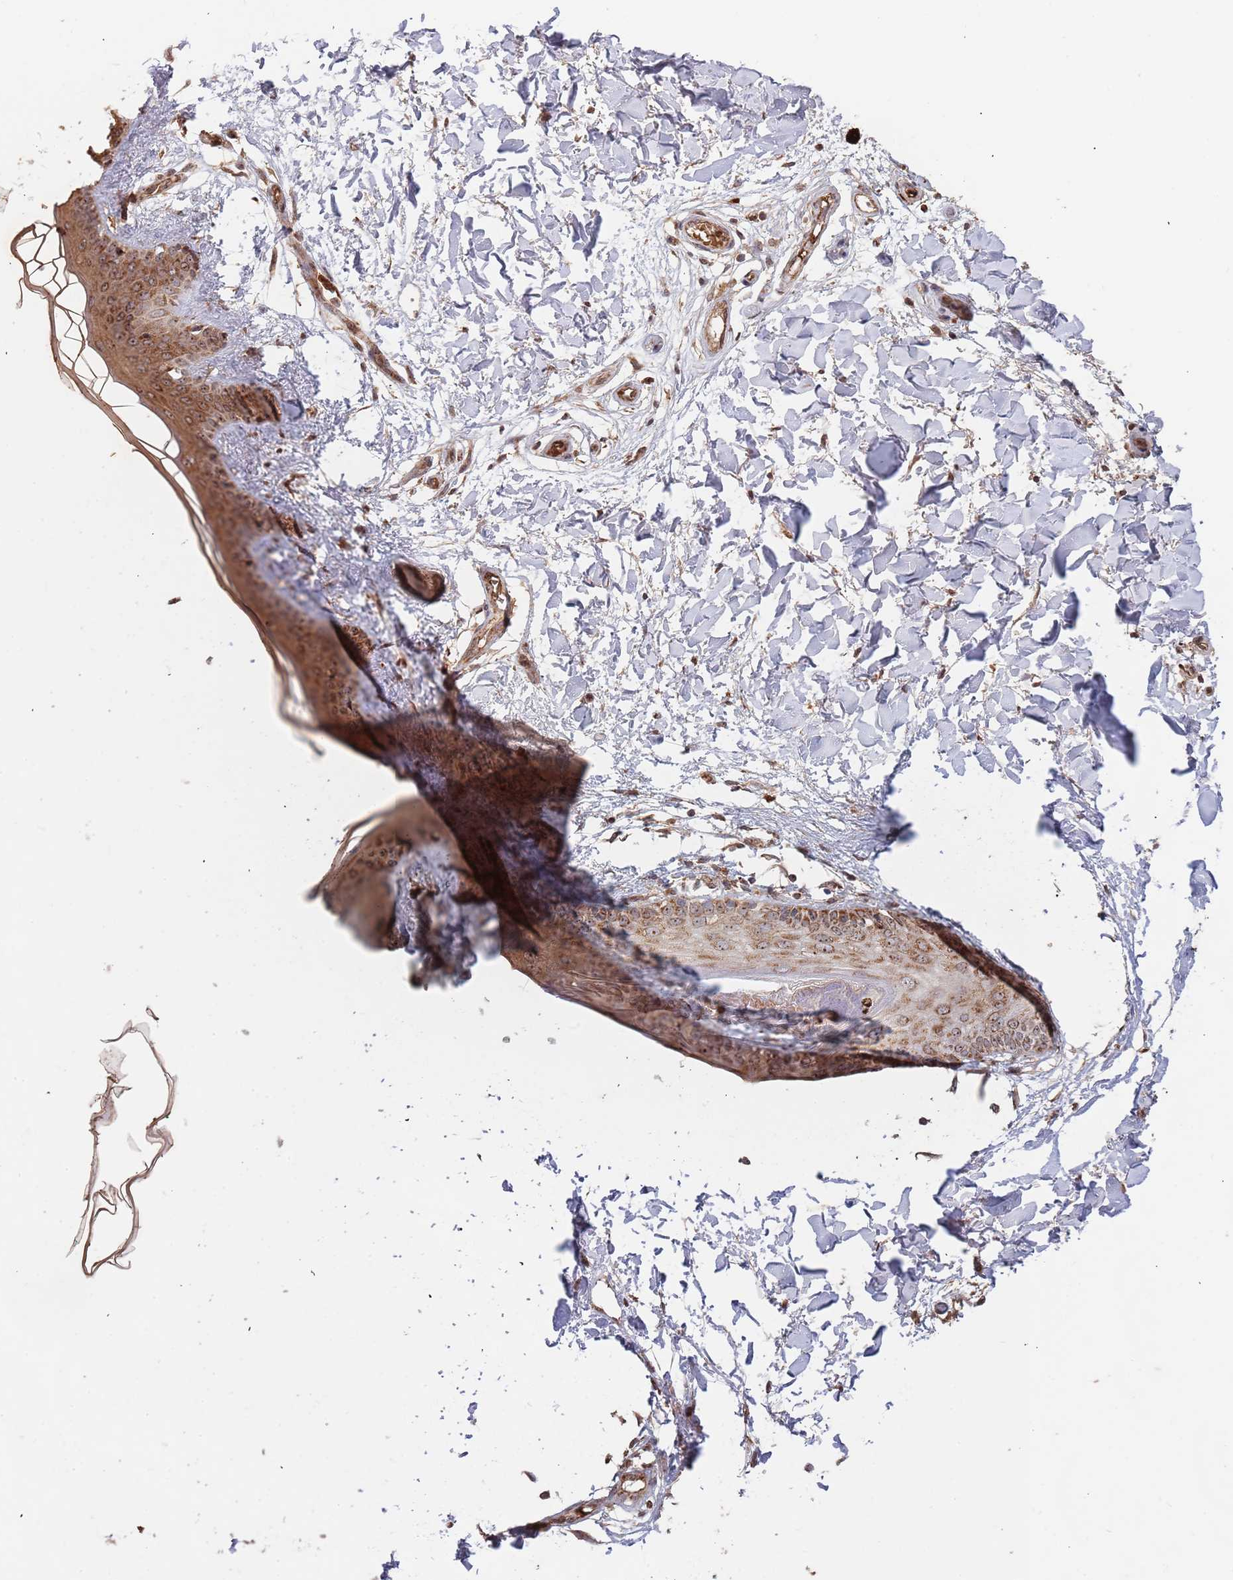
{"staining": {"intensity": "moderate", "quantity": ">75%", "location": "cytoplasmic/membranous"}, "tissue": "skin", "cell_type": "Fibroblasts", "image_type": "normal", "snomed": [{"axis": "morphology", "description": "Normal tissue, NOS"}, {"axis": "topography", "description": "Skin"}], "caption": "Immunohistochemistry (IHC) of benign human skin displays medium levels of moderate cytoplasmic/membranous positivity in approximately >75% of fibroblasts.", "gene": "DCHS1", "patient": {"sex": "female", "age": 34}}